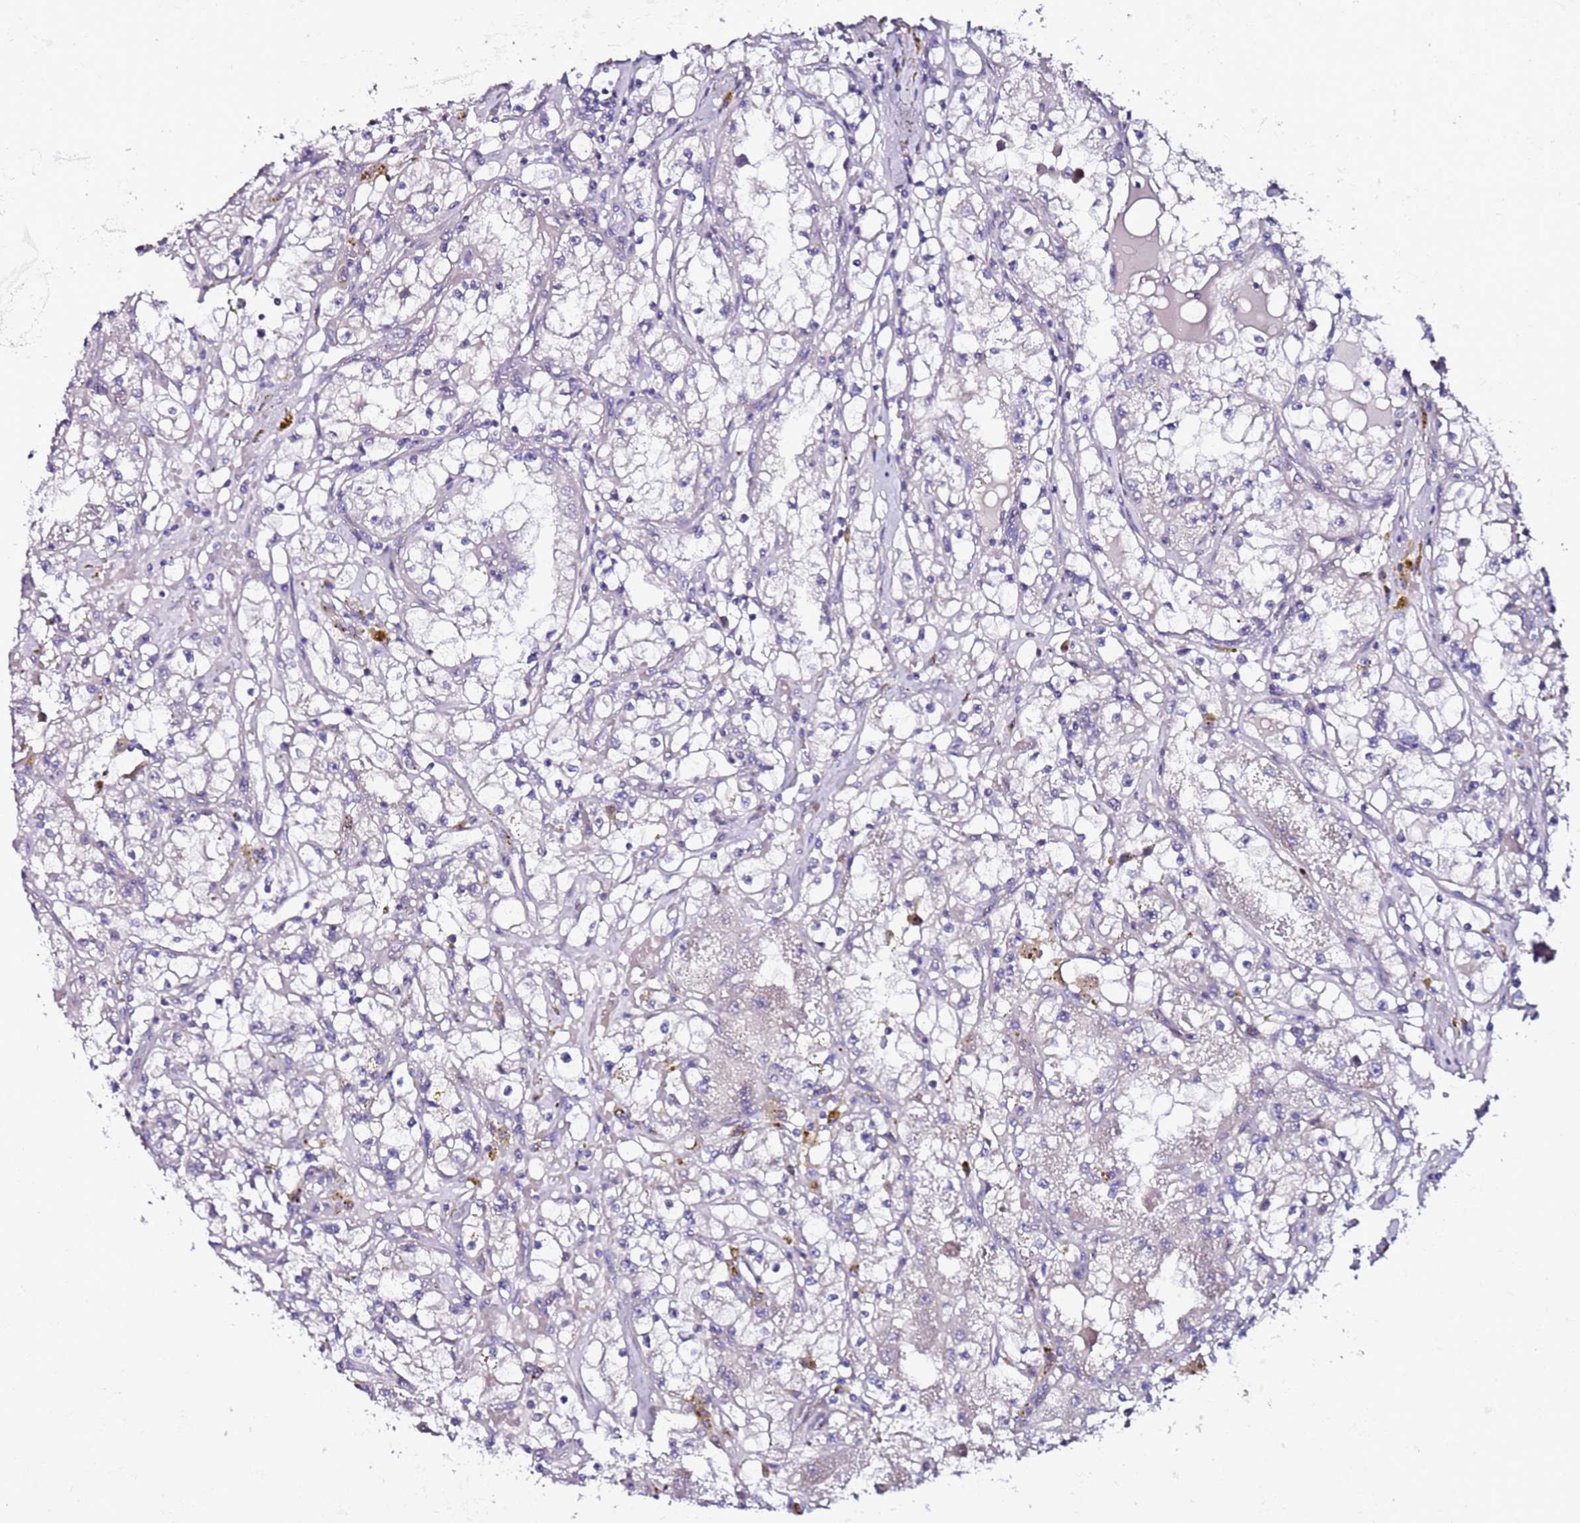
{"staining": {"intensity": "negative", "quantity": "none", "location": "none"}, "tissue": "renal cancer", "cell_type": "Tumor cells", "image_type": "cancer", "snomed": [{"axis": "morphology", "description": "Adenocarcinoma, NOS"}, {"axis": "topography", "description": "Kidney"}], "caption": "A photomicrograph of renal adenocarcinoma stained for a protein exhibits no brown staining in tumor cells.", "gene": "SRRM5", "patient": {"sex": "male", "age": 56}}